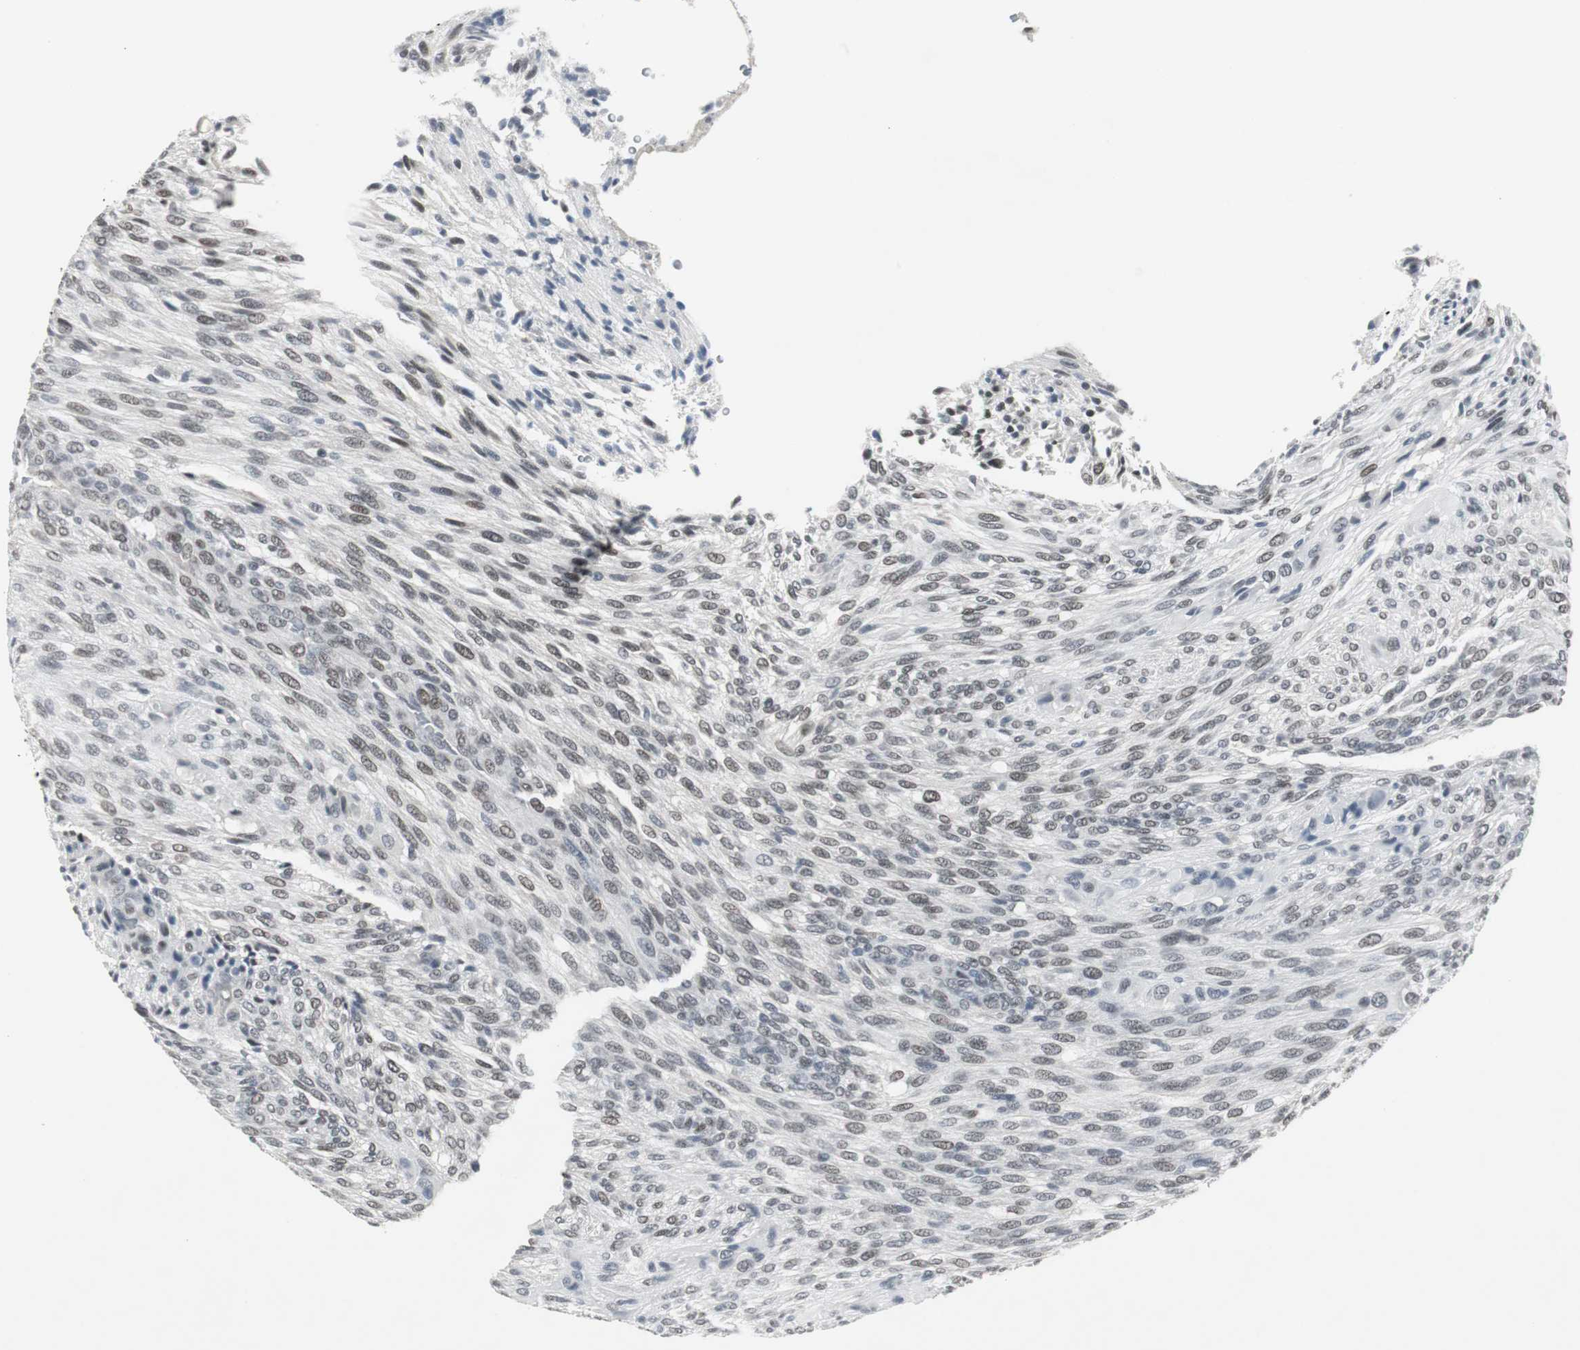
{"staining": {"intensity": "weak", "quantity": ">75%", "location": "nuclear"}, "tissue": "glioma", "cell_type": "Tumor cells", "image_type": "cancer", "snomed": [{"axis": "morphology", "description": "Glioma, malignant, High grade"}, {"axis": "topography", "description": "Cerebral cortex"}], "caption": "Approximately >75% of tumor cells in malignant glioma (high-grade) show weak nuclear protein expression as visualized by brown immunohistochemical staining.", "gene": "ELK1", "patient": {"sex": "female", "age": 55}}